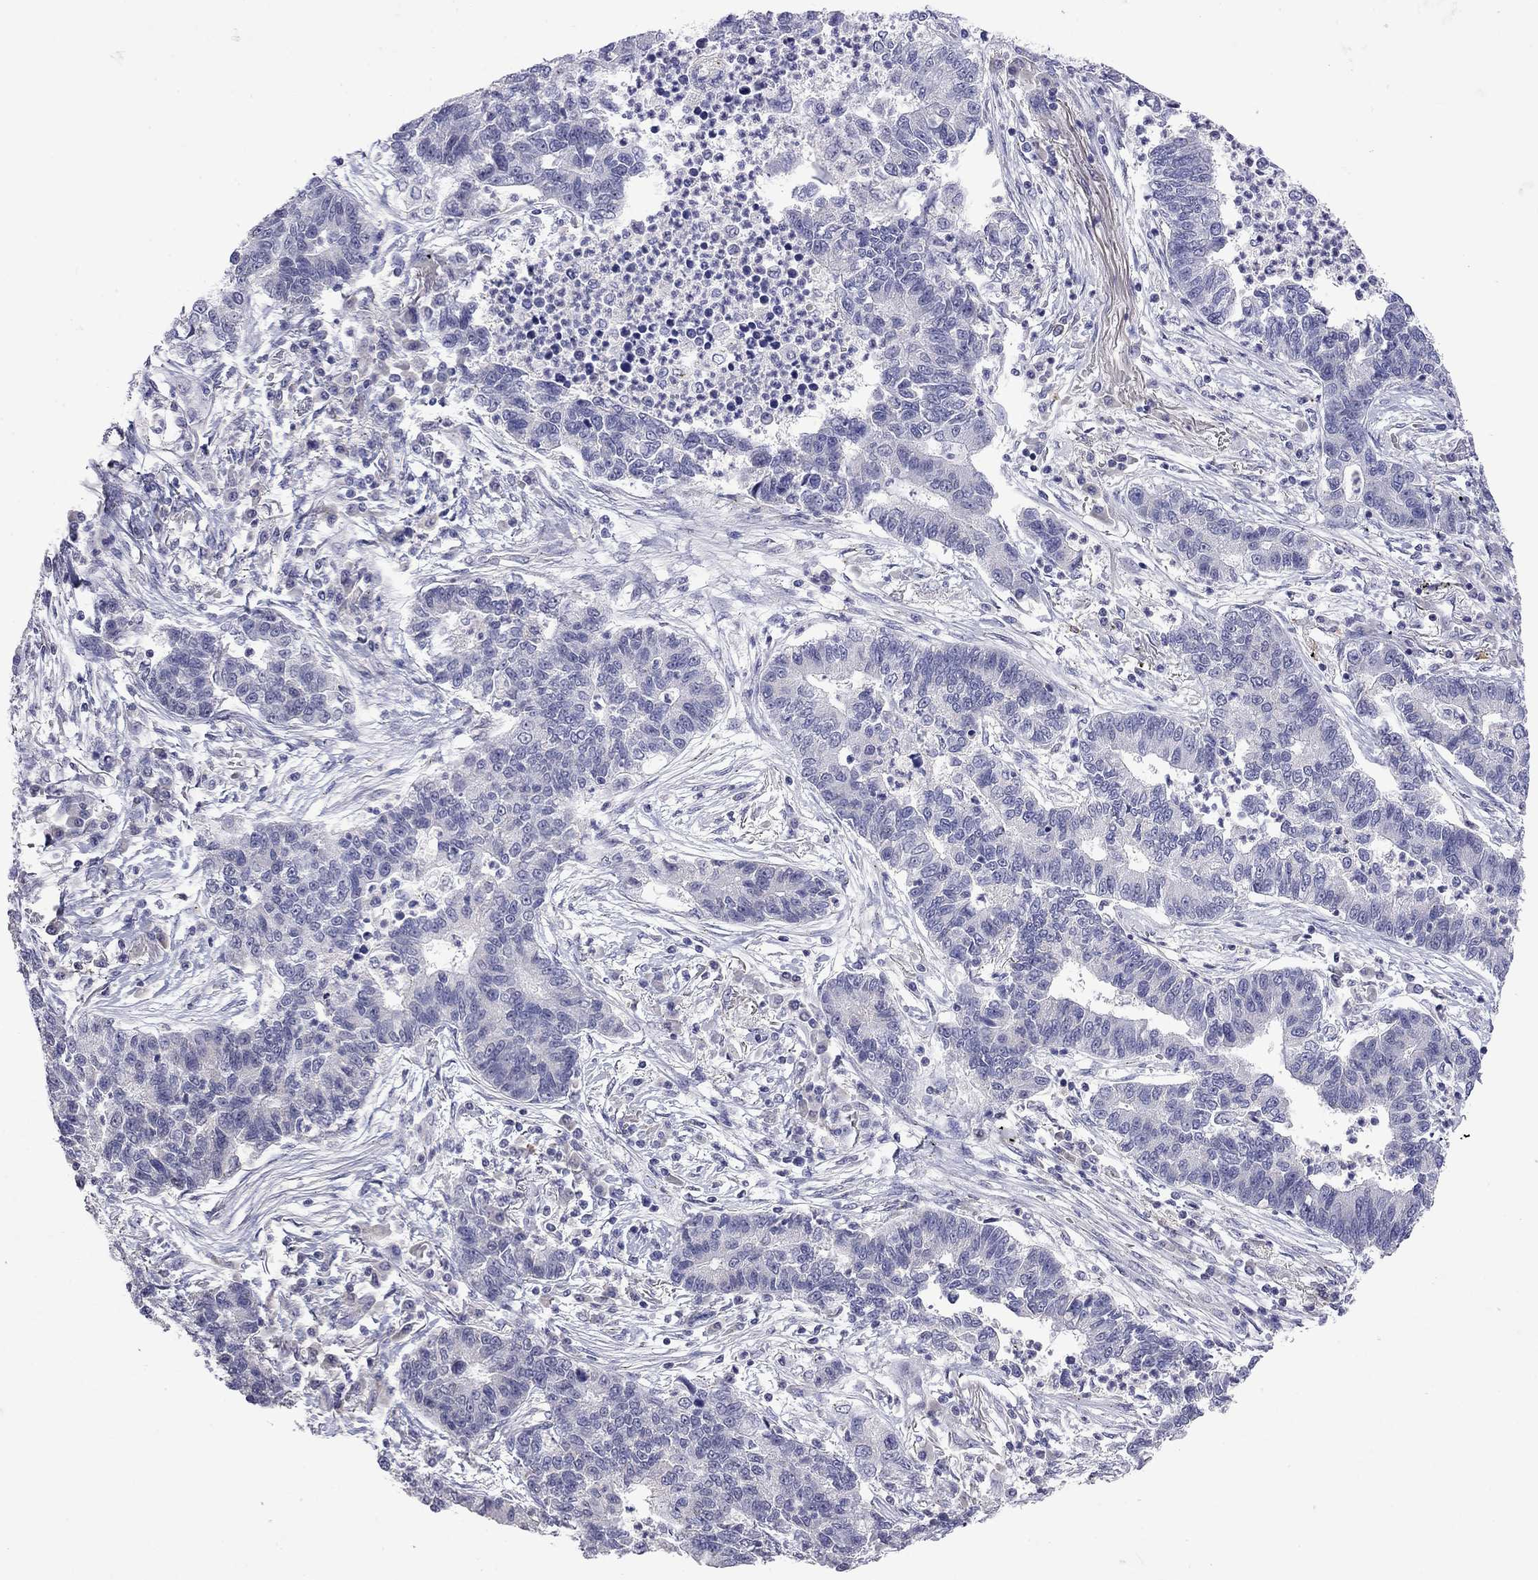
{"staining": {"intensity": "negative", "quantity": "none", "location": "none"}, "tissue": "lung cancer", "cell_type": "Tumor cells", "image_type": "cancer", "snomed": [{"axis": "morphology", "description": "Adenocarcinoma, NOS"}, {"axis": "topography", "description": "Lung"}], "caption": "This is a histopathology image of immunohistochemistry (IHC) staining of lung cancer (adenocarcinoma), which shows no expression in tumor cells.", "gene": "WNK3", "patient": {"sex": "female", "age": 57}}